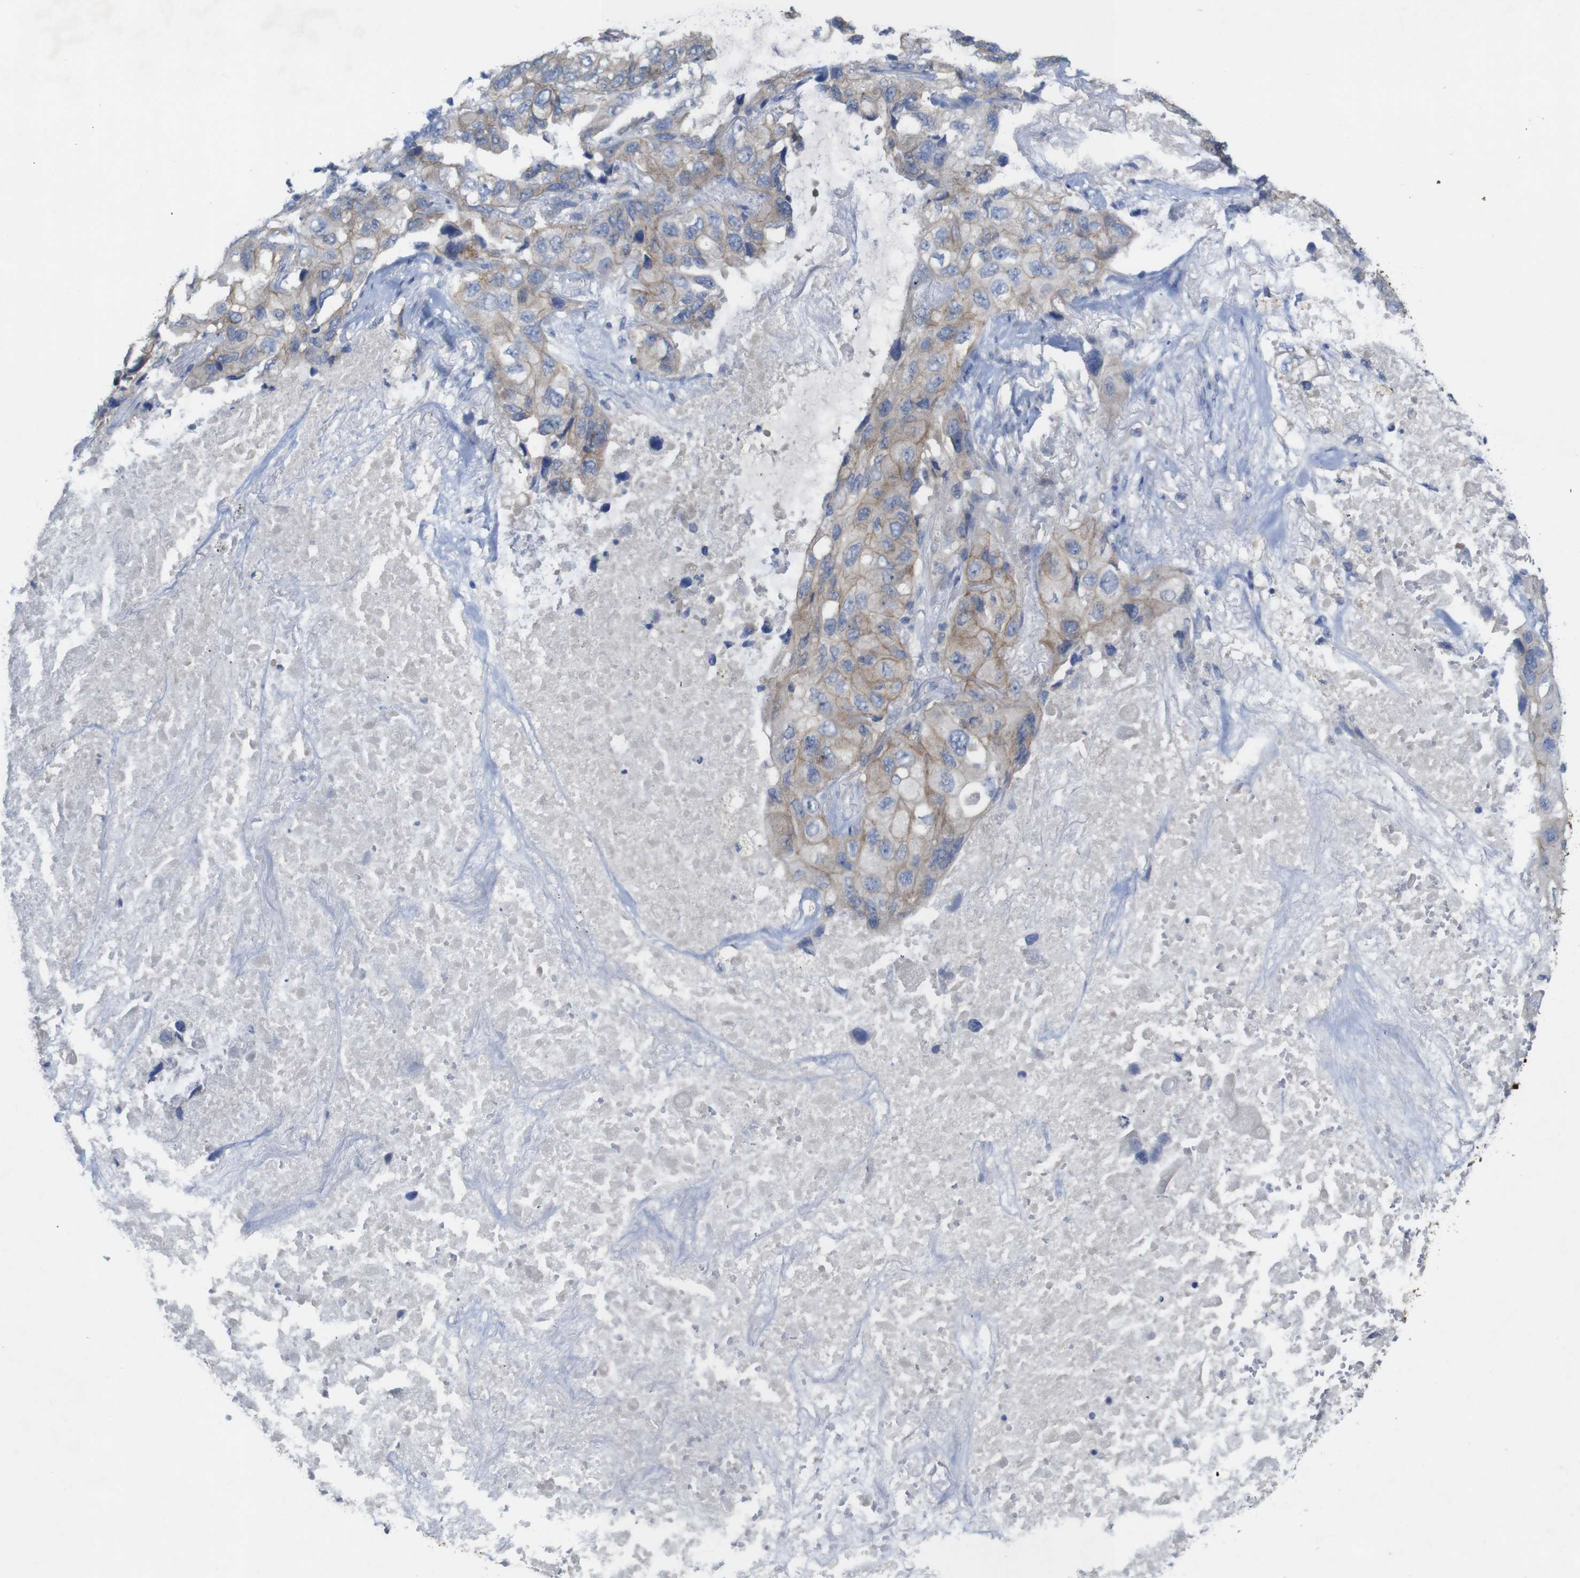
{"staining": {"intensity": "moderate", "quantity": ">75%", "location": "cytoplasmic/membranous"}, "tissue": "lung cancer", "cell_type": "Tumor cells", "image_type": "cancer", "snomed": [{"axis": "morphology", "description": "Squamous cell carcinoma, NOS"}, {"axis": "topography", "description": "Lung"}], "caption": "DAB immunohistochemical staining of lung cancer displays moderate cytoplasmic/membranous protein staining in about >75% of tumor cells.", "gene": "KIDINS220", "patient": {"sex": "female", "age": 73}}